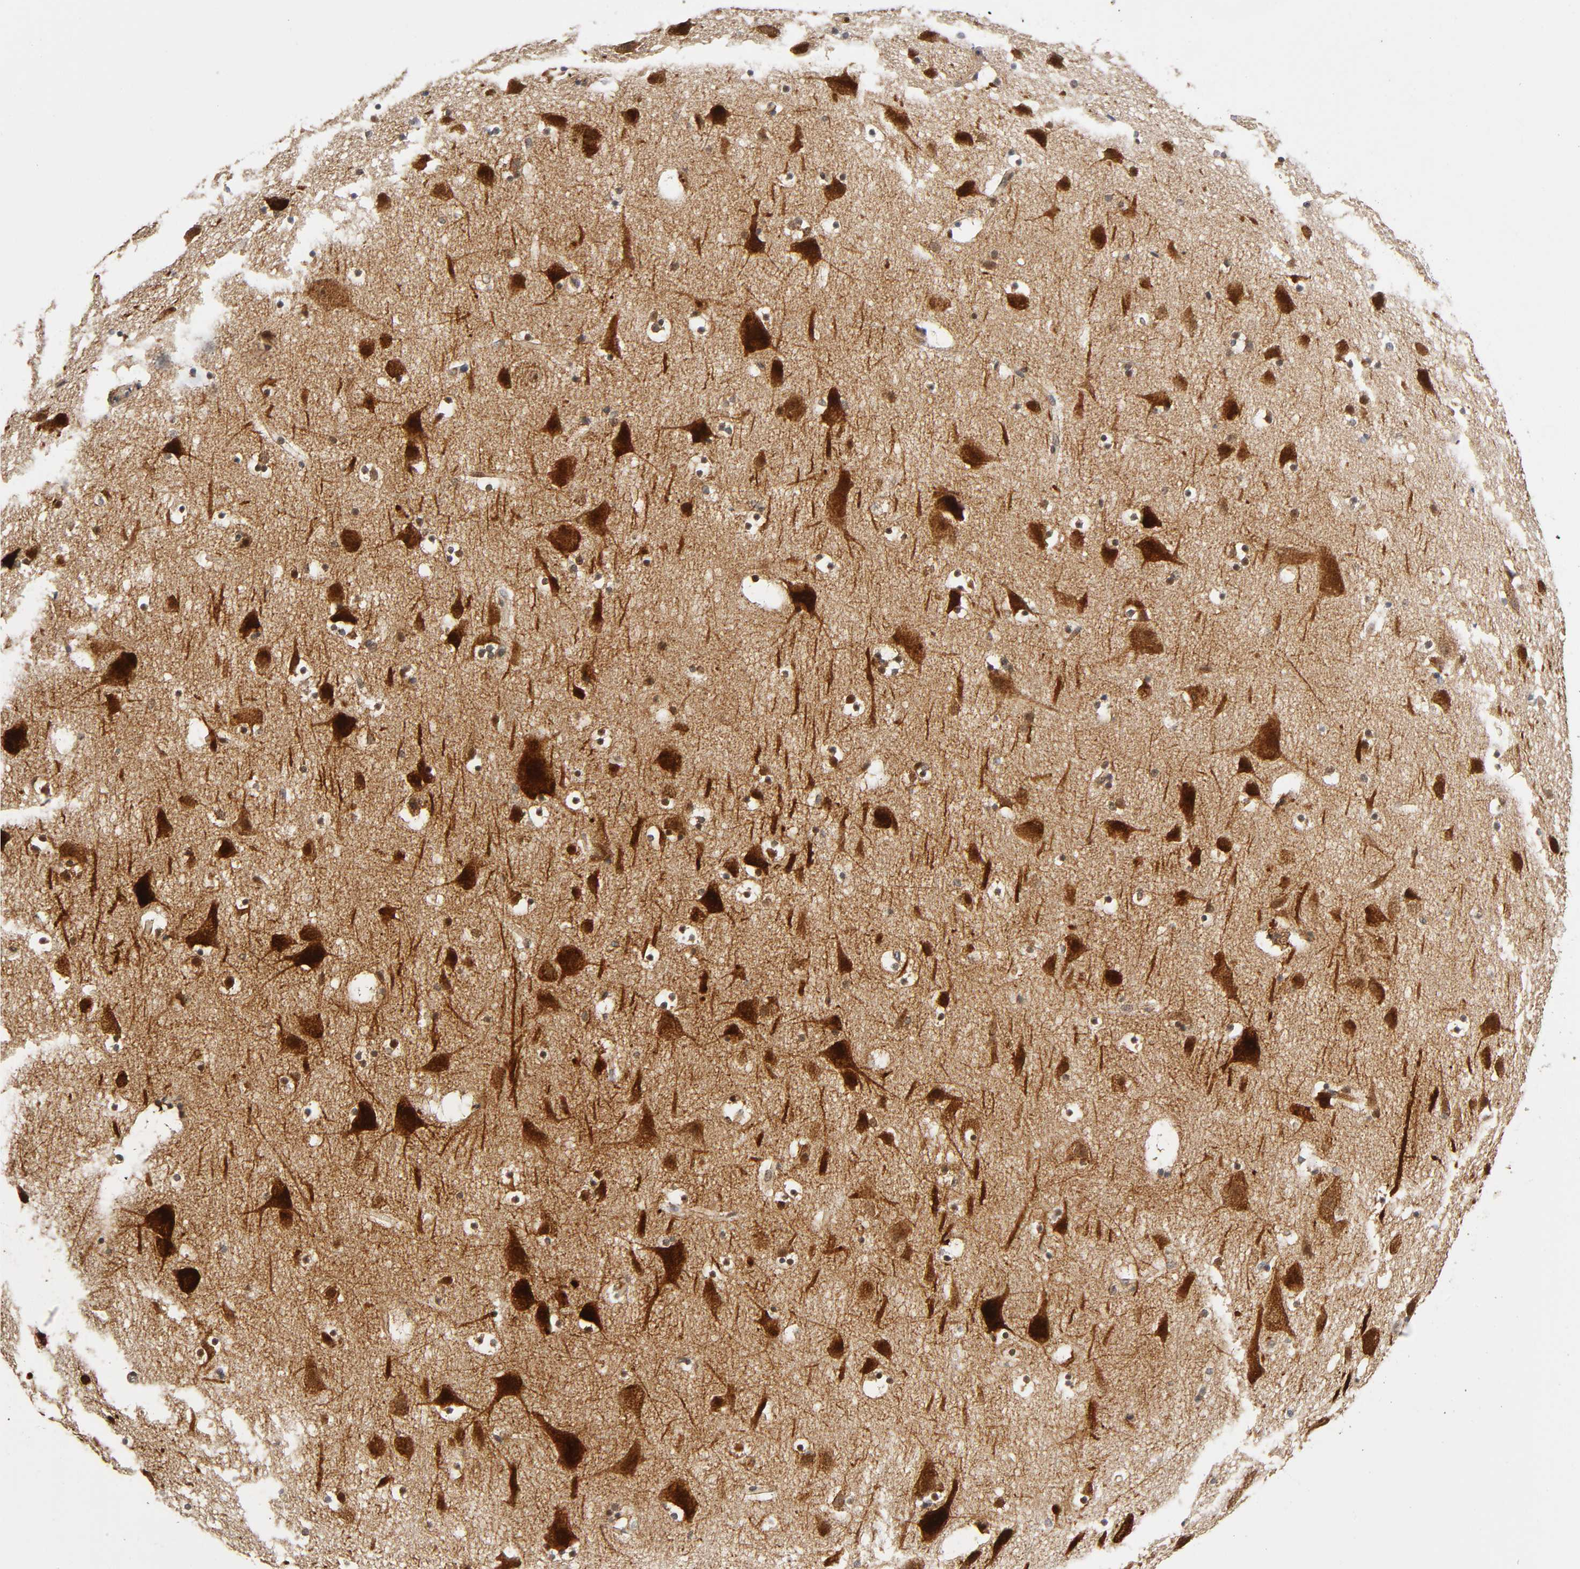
{"staining": {"intensity": "moderate", "quantity": ">75%", "location": "cytoplasmic/membranous"}, "tissue": "cerebral cortex", "cell_type": "Endothelial cells", "image_type": "normal", "snomed": [{"axis": "morphology", "description": "Normal tissue, NOS"}, {"axis": "topography", "description": "Cerebral cortex"}], "caption": "The immunohistochemical stain highlights moderate cytoplasmic/membranous expression in endothelial cells of unremarkable cerebral cortex.", "gene": "CASP9", "patient": {"sex": "male", "age": 45}}